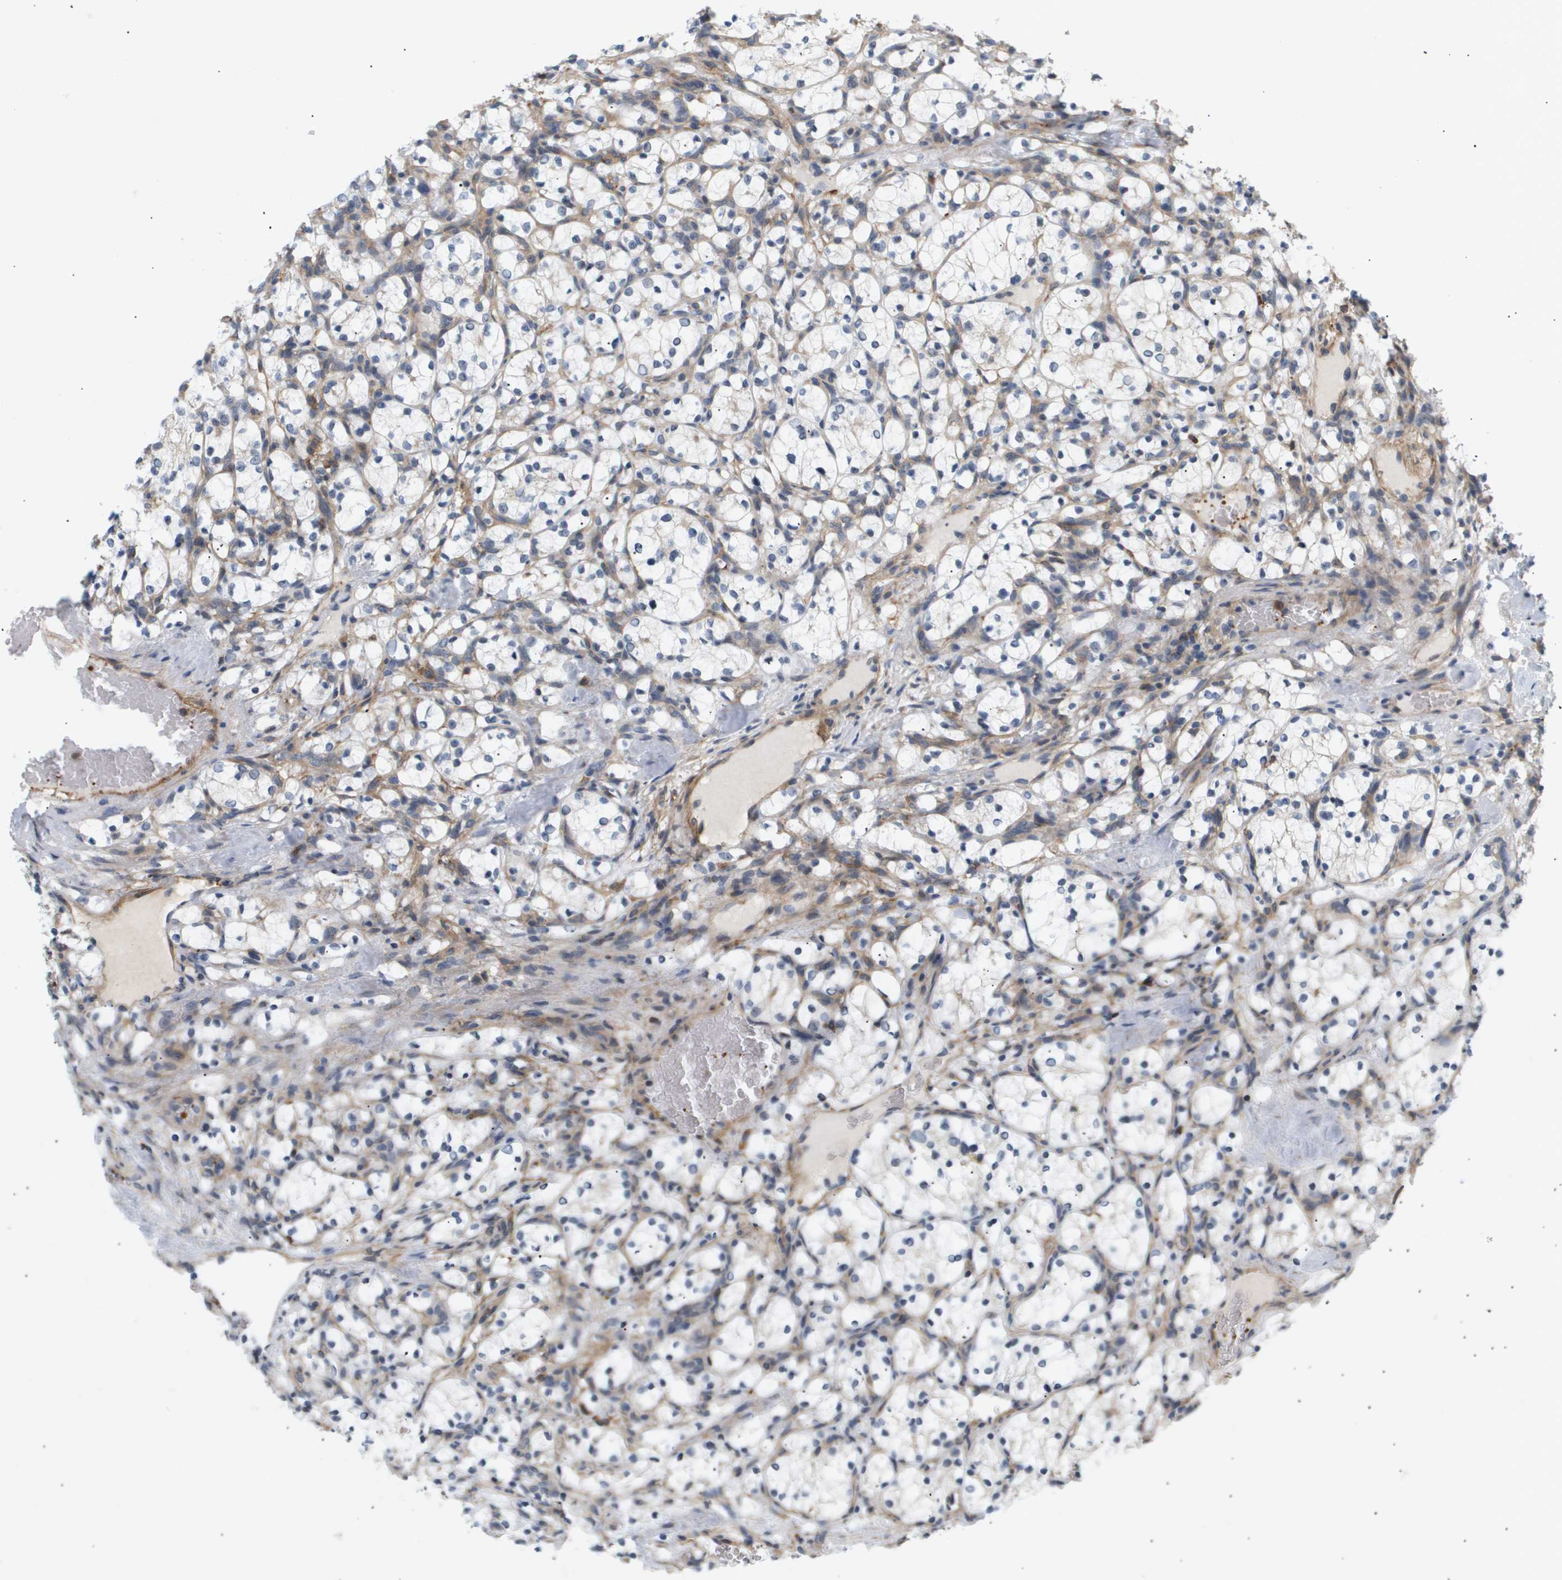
{"staining": {"intensity": "negative", "quantity": "none", "location": "none"}, "tissue": "renal cancer", "cell_type": "Tumor cells", "image_type": "cancer", "snomed": [{"axis": "morphology", "description": "Adenocarcinoma, NOS"}, {"axis": "topography", "description": "Kidney"}], "caption": "Human renal cancer (adenocarcinoma) stained for a protein using immunohistochemistry (IHC) reveals no positivity in tumor cells.", "gene": "CORO2B", "patient": {"sex": "female", "age": 69}}